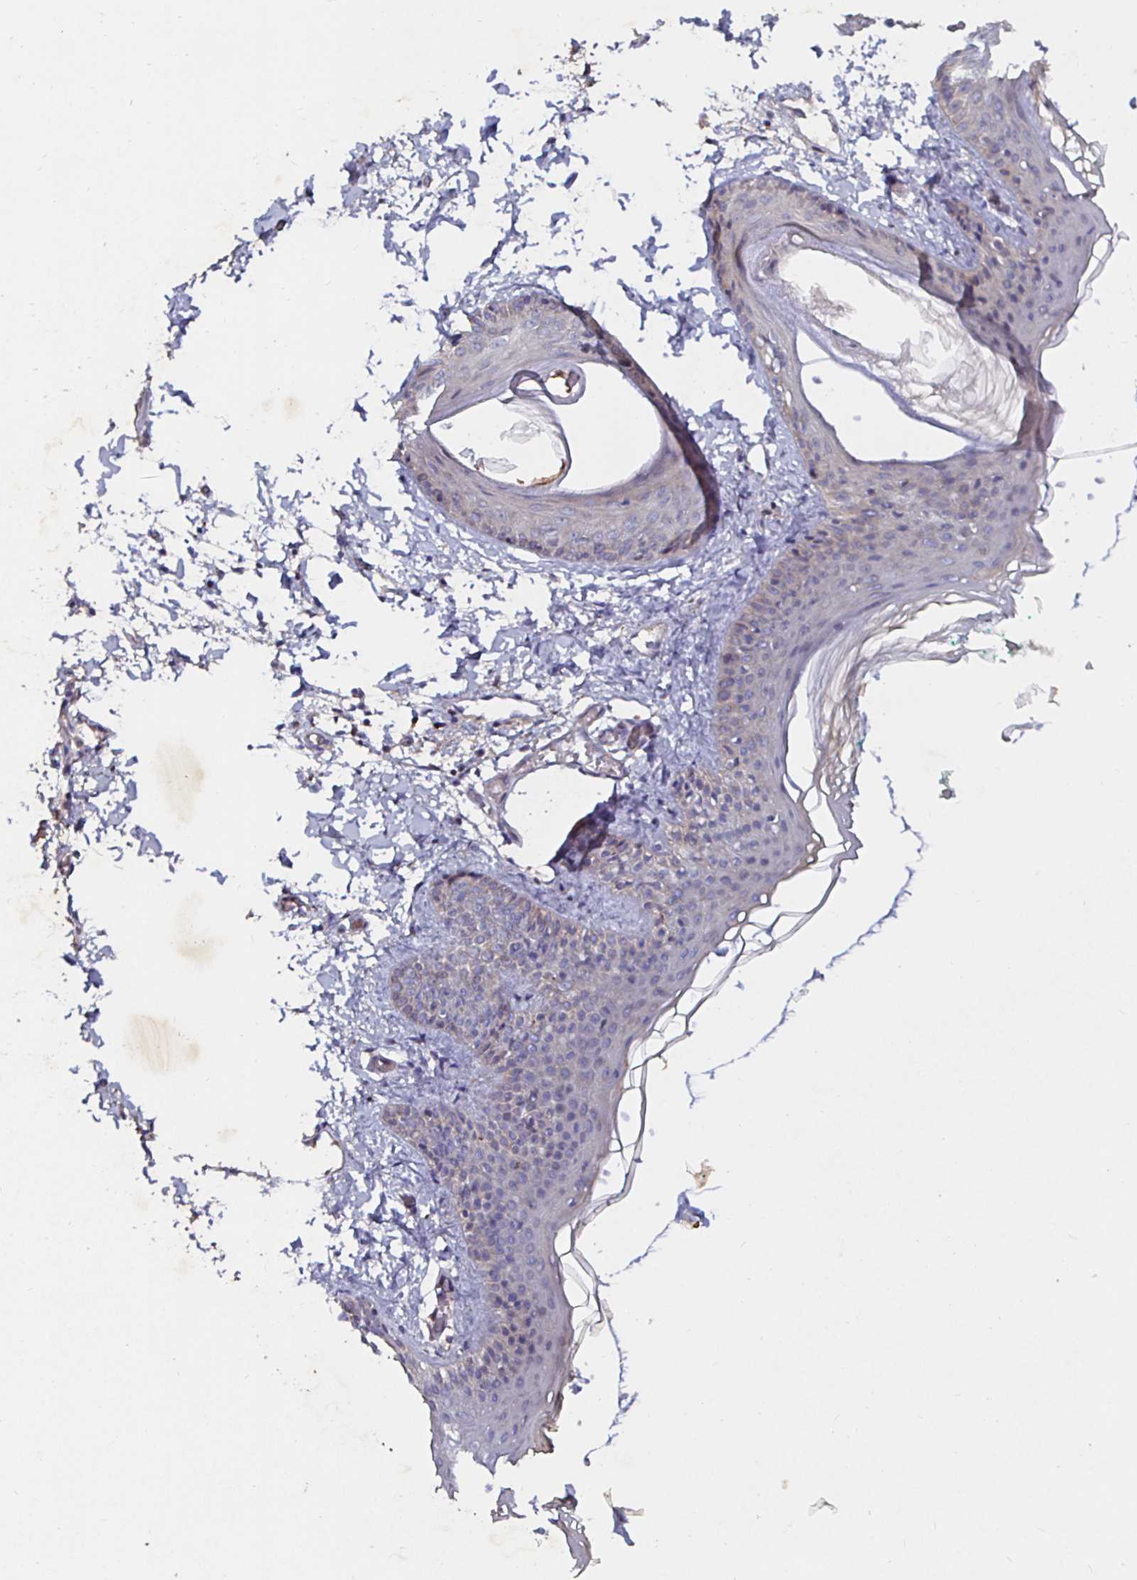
{"staining": {"intensity": "negative", "quantity": "none", "location": "none"}, "tissue": "skin", "cell_type": "Fibroblasts", "image_type": "normal", "snomed": [{"axis": "morphology", "description": "Normal tissue, NOS"}, {"axis": "topography", "description": "Skin"}], "caption": "This micrograph is of unremarkable skin stained with immunohistochemistry (IHC) to label a protein in brown with the nuclei are counter-stained blue. There is no staining in fibroblasts.", "gene": "NRSN1", "patient": {"sex": "male", "age": 16}}